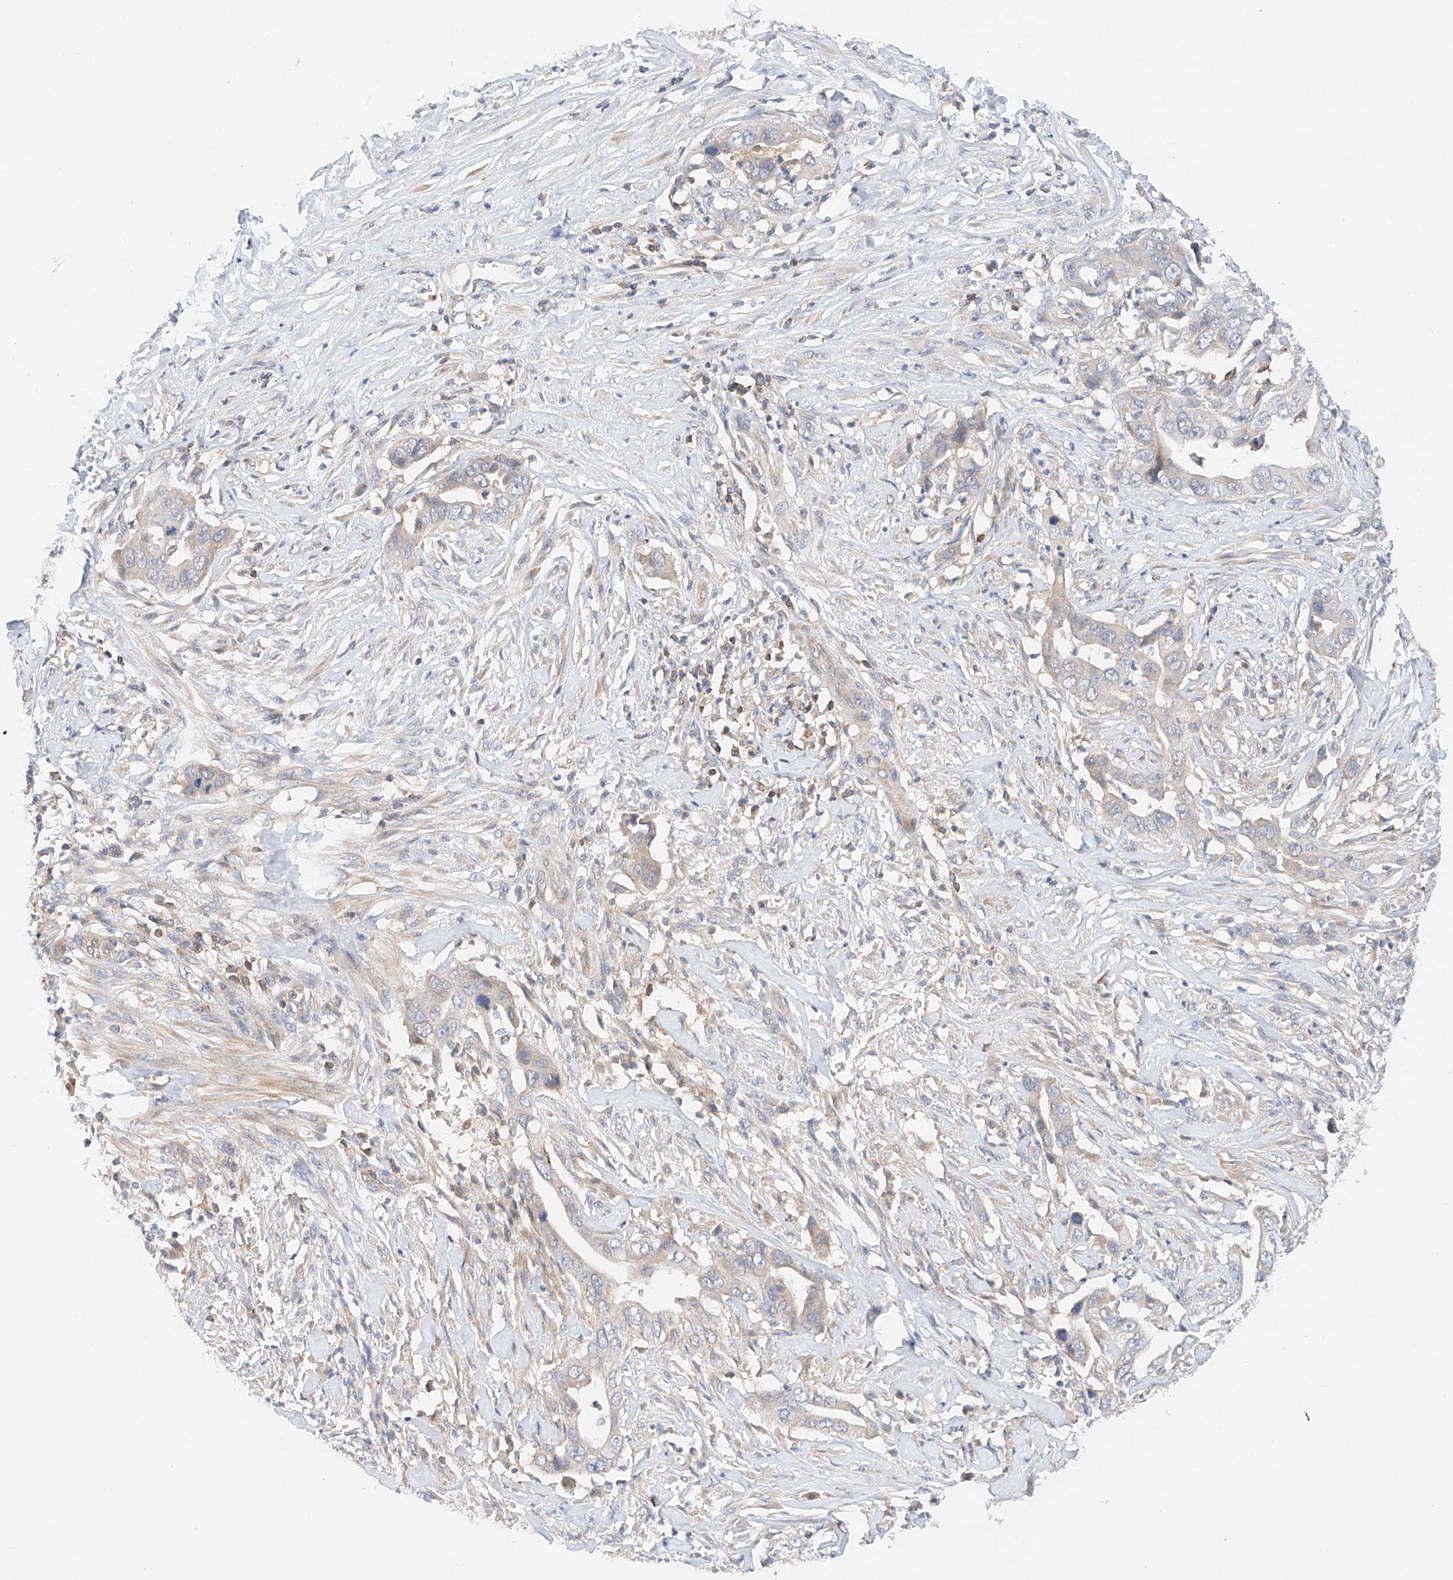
{"staining": {"intensity": "negative", "quantity": "none", "location": "none"}, "tissue": "liver cancer", "cell_type": "Tumor cells", "image_type": "cancer", "snomed": [{"axis": "morphology", "description": "Cholangiocarcinoma"}, {"axis": "topography", "description": "Liver"}], "caption": "An IHC photomicrograph of cholangiocarcinoma (liver) is shown. There is no staining in tumor cells of cholangiocarcinoma (liver).", "gene": "MFN2", "patient": {"sex": "female", "age": 79}}